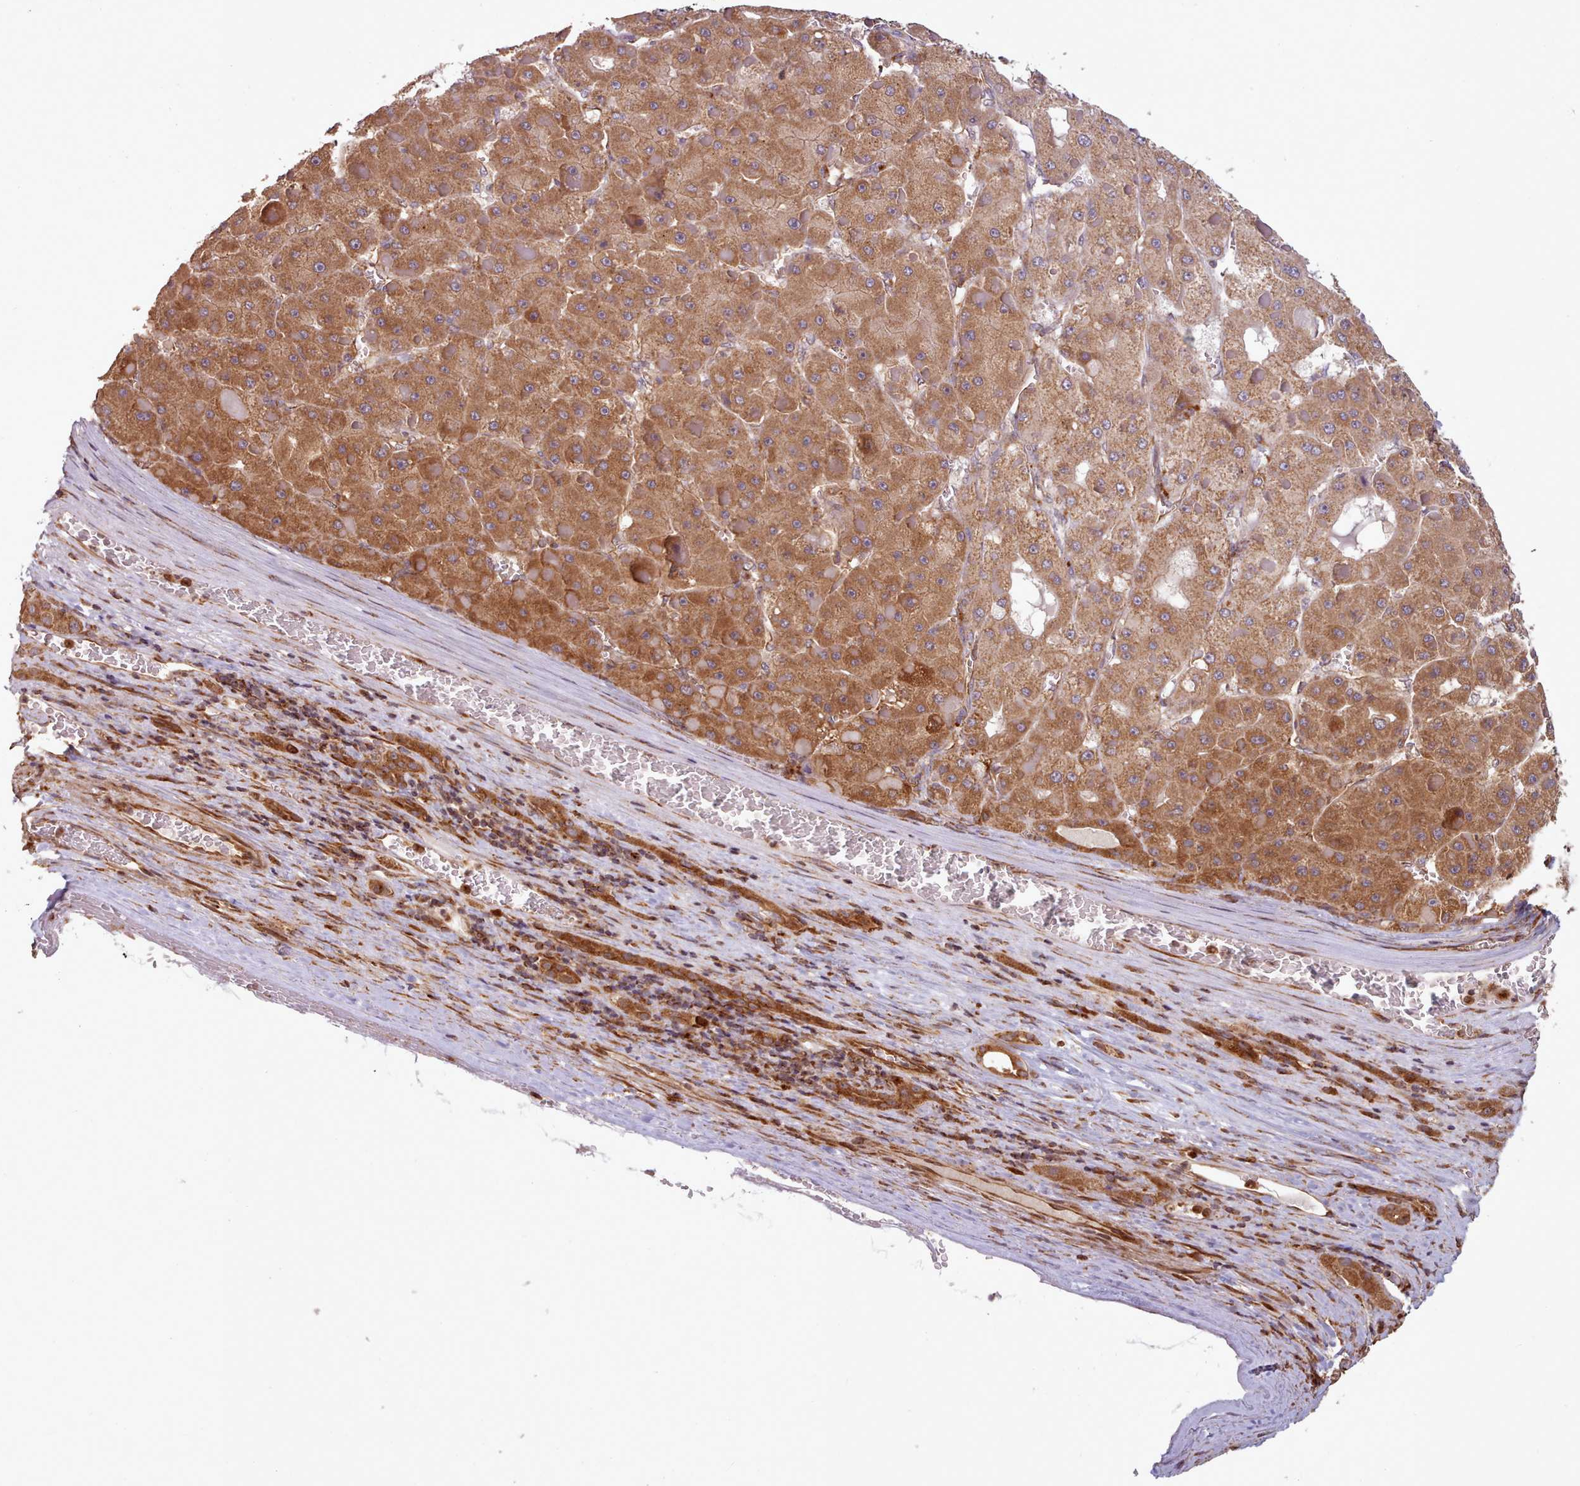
{"staining": {"intensity": "moderate", "quantity": ">75%", "location": "cytoplasmic/membranous"}, "tissue": "liver cancer", "cell_type": "Tumor cells", "image_type": "cancer", "snomed": [{"axis": "morphology", "description": "Carcinoma, Hepatocellular, NOS"}, {"axis": "topography", "description": "Liver"}], "caption": "Liver cancer (hepatocellular carcinoma) stained with a protein marker shows moderate staining in tumor cells.", "gene": "CRYBG1", "patient": {"sex": "female", "age": 73}}